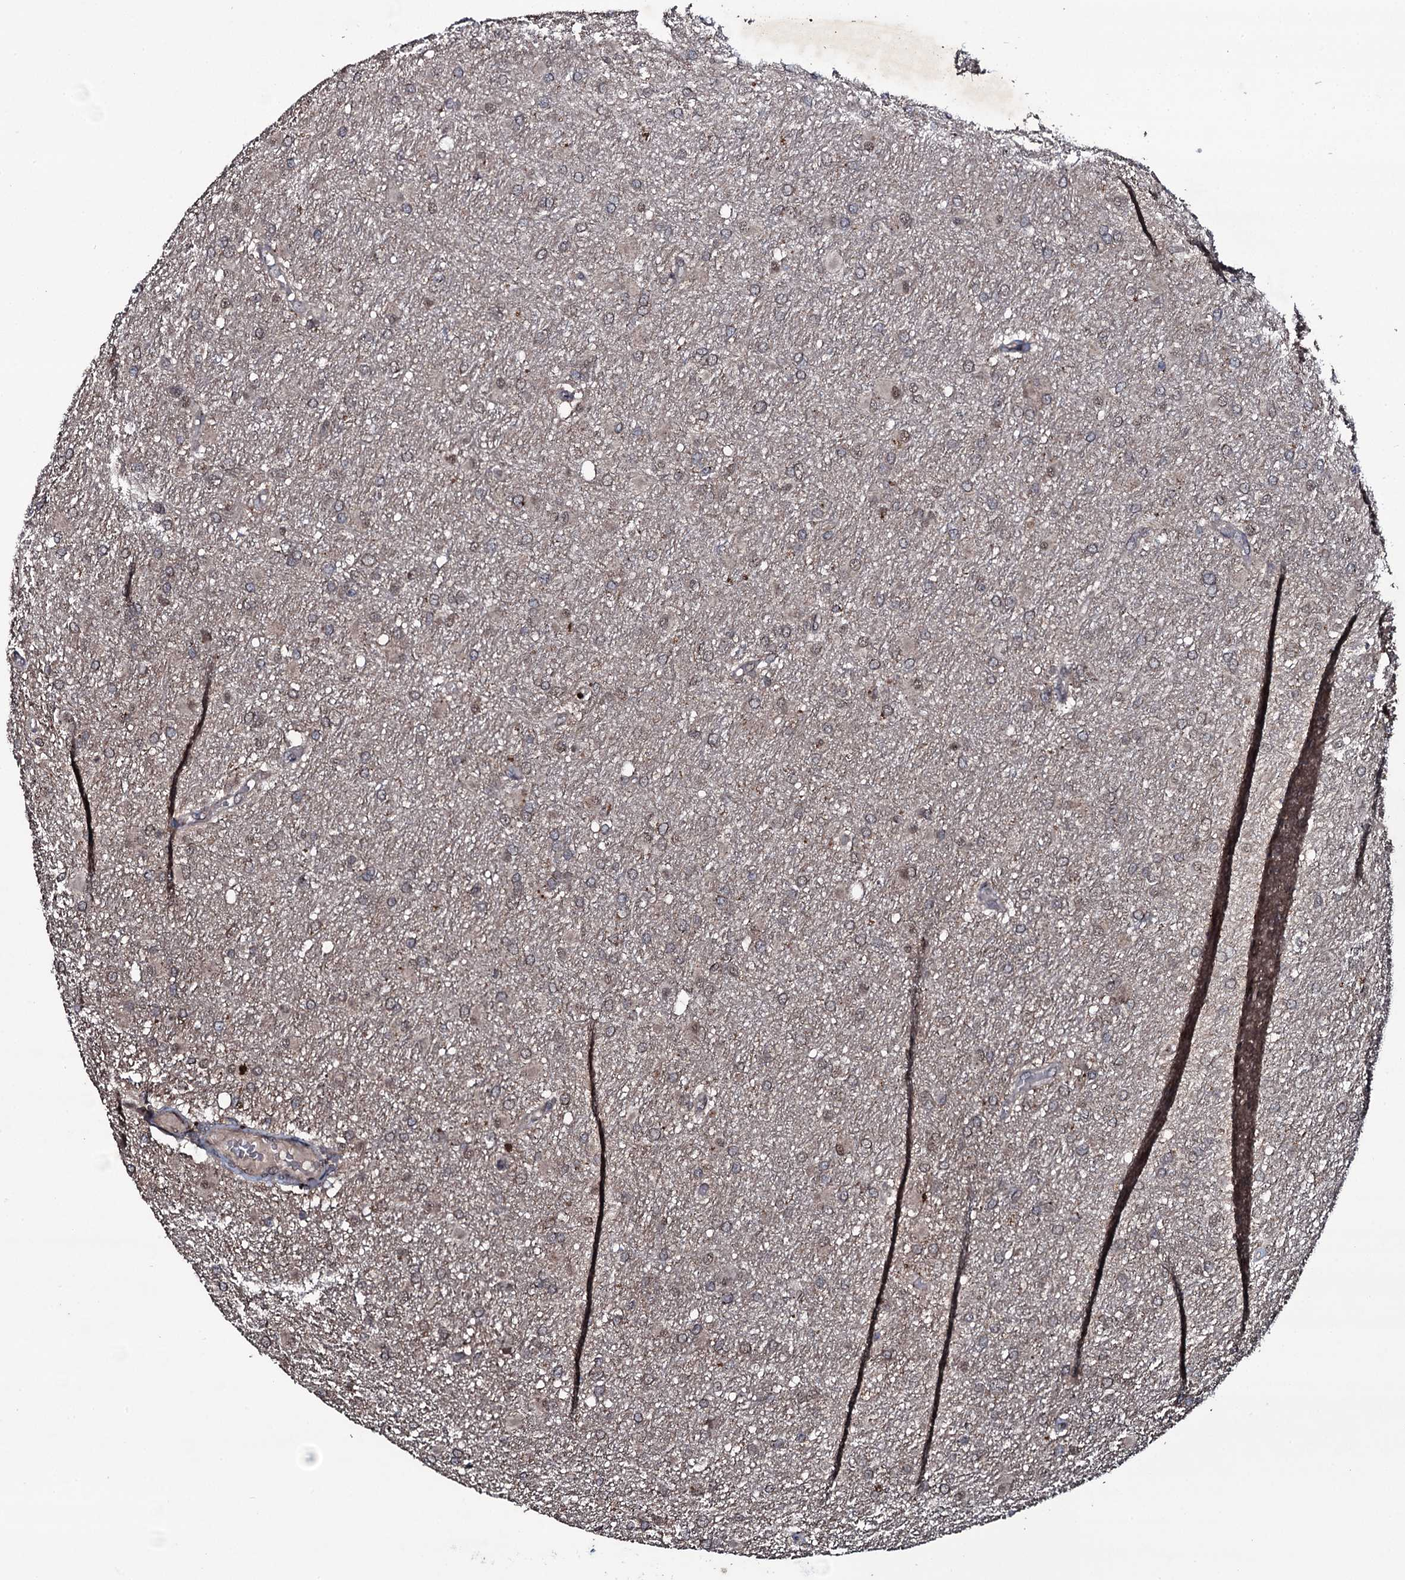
{"staining": {"intensity": "weak", "quantity": "<25%", "location": "nuclear"}, "tissue": "glioma", "cell_type": "Tumor cells", "image_type": "cancer", "snomed": [{"axis": "morphology", "description": "Glioma, malignant, High grade"}, {"axis": "topography", "description": "Cerebral cortex"}], "caption": "Tumor cells show no significant protein expression in glioma.", "gene": "MRPS31", "patient": {"sex": "female", "age": 36}}